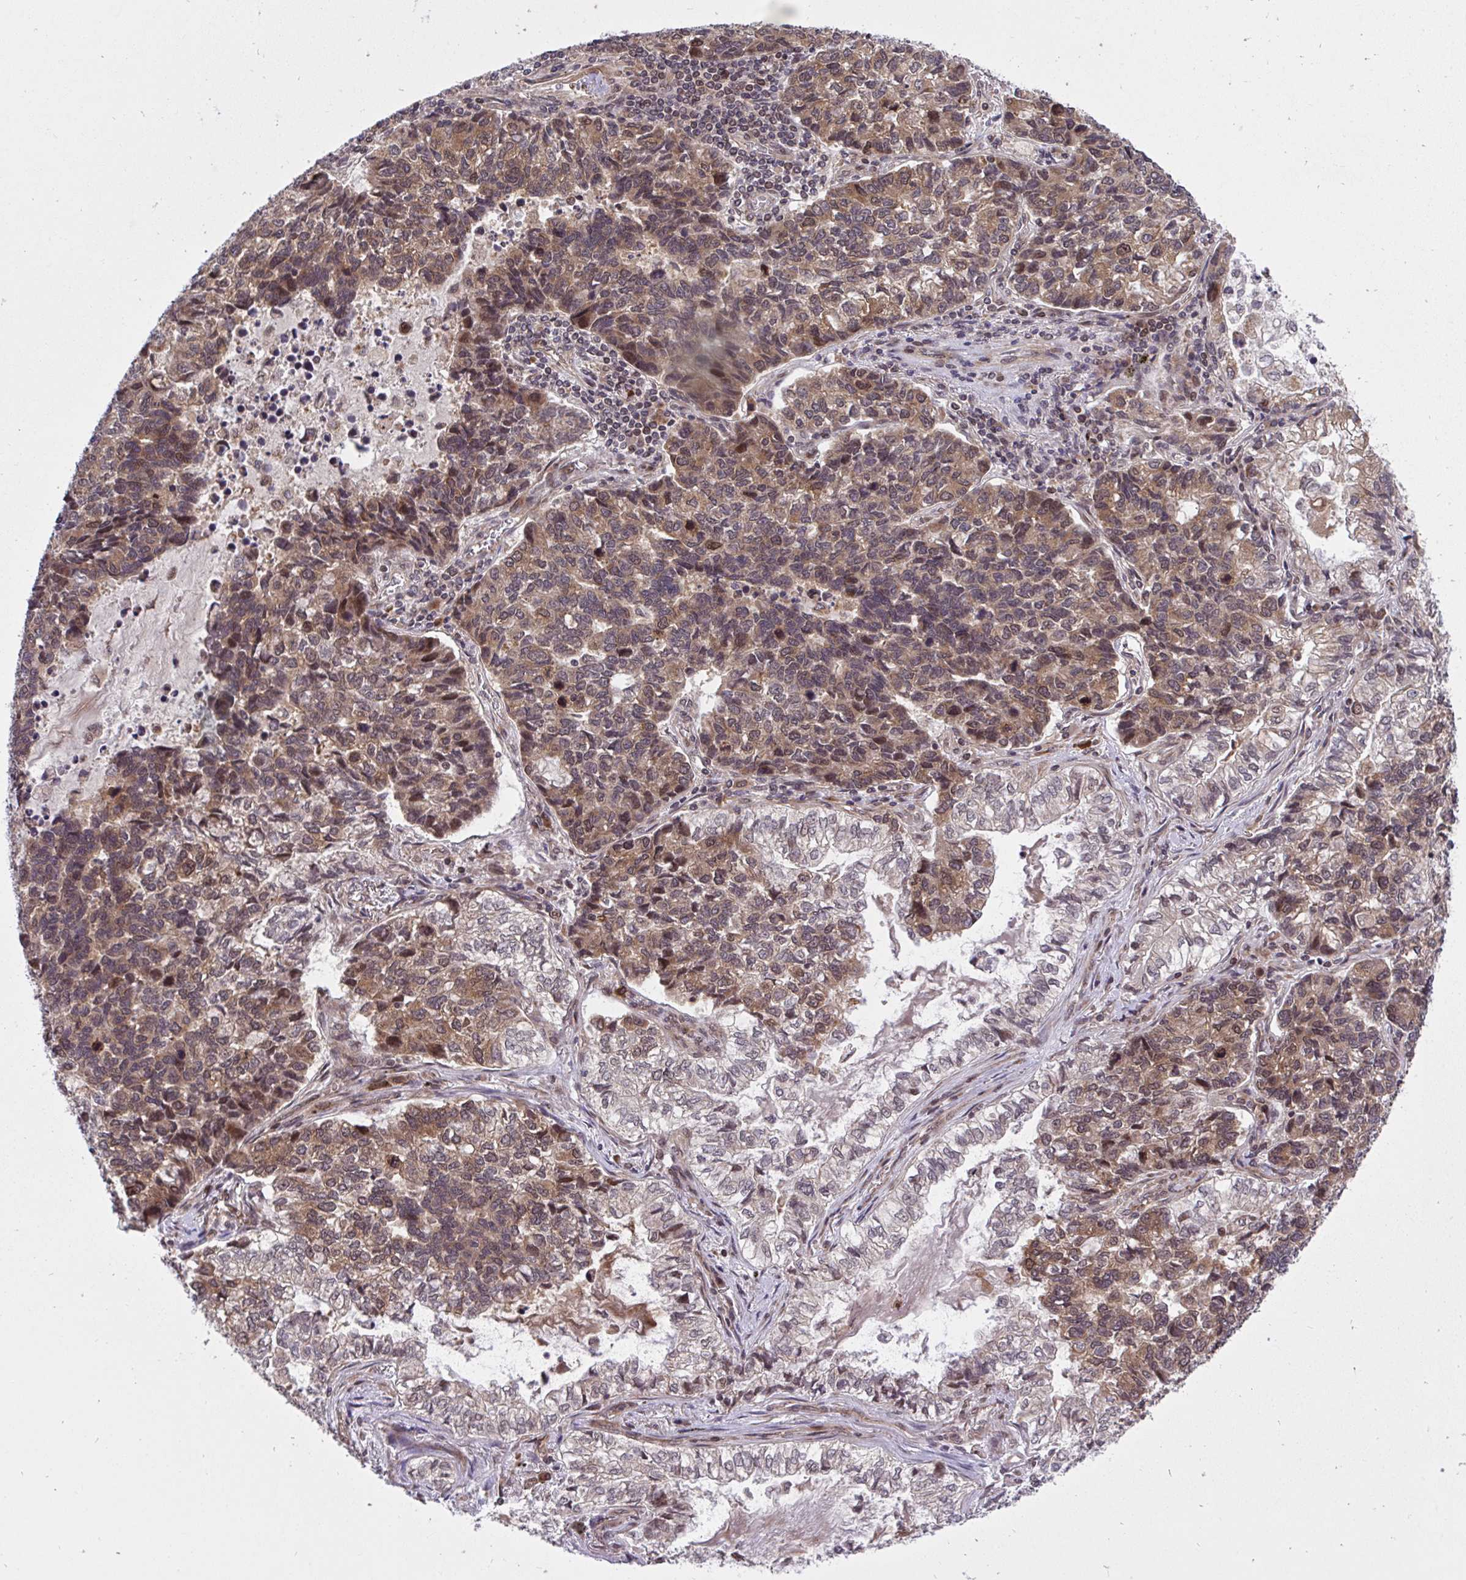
{"staining": {"intensity": "moderate", "quantity": ">75%", "location": "cytoplasmic/membranous"}, "tissue": "lung cancer", "cell_type": "Tumor cells", "image_type": "cancer", "snomed": [{"axis": "morphology", "description": "Adenocarcinoma, NOS"}, {"axis": "topography", "description": "Lymph node"}, {"axis": "topography", "description": "Lung"}], "caption": "An image of human lung cancer (adenocarcinoma) stained for a protein demonstrates moderate cytoplasmic/membranous brown staining in tumor cells.", "gene": "ERI1", "patient": {"sex": "male", "age": 66}}